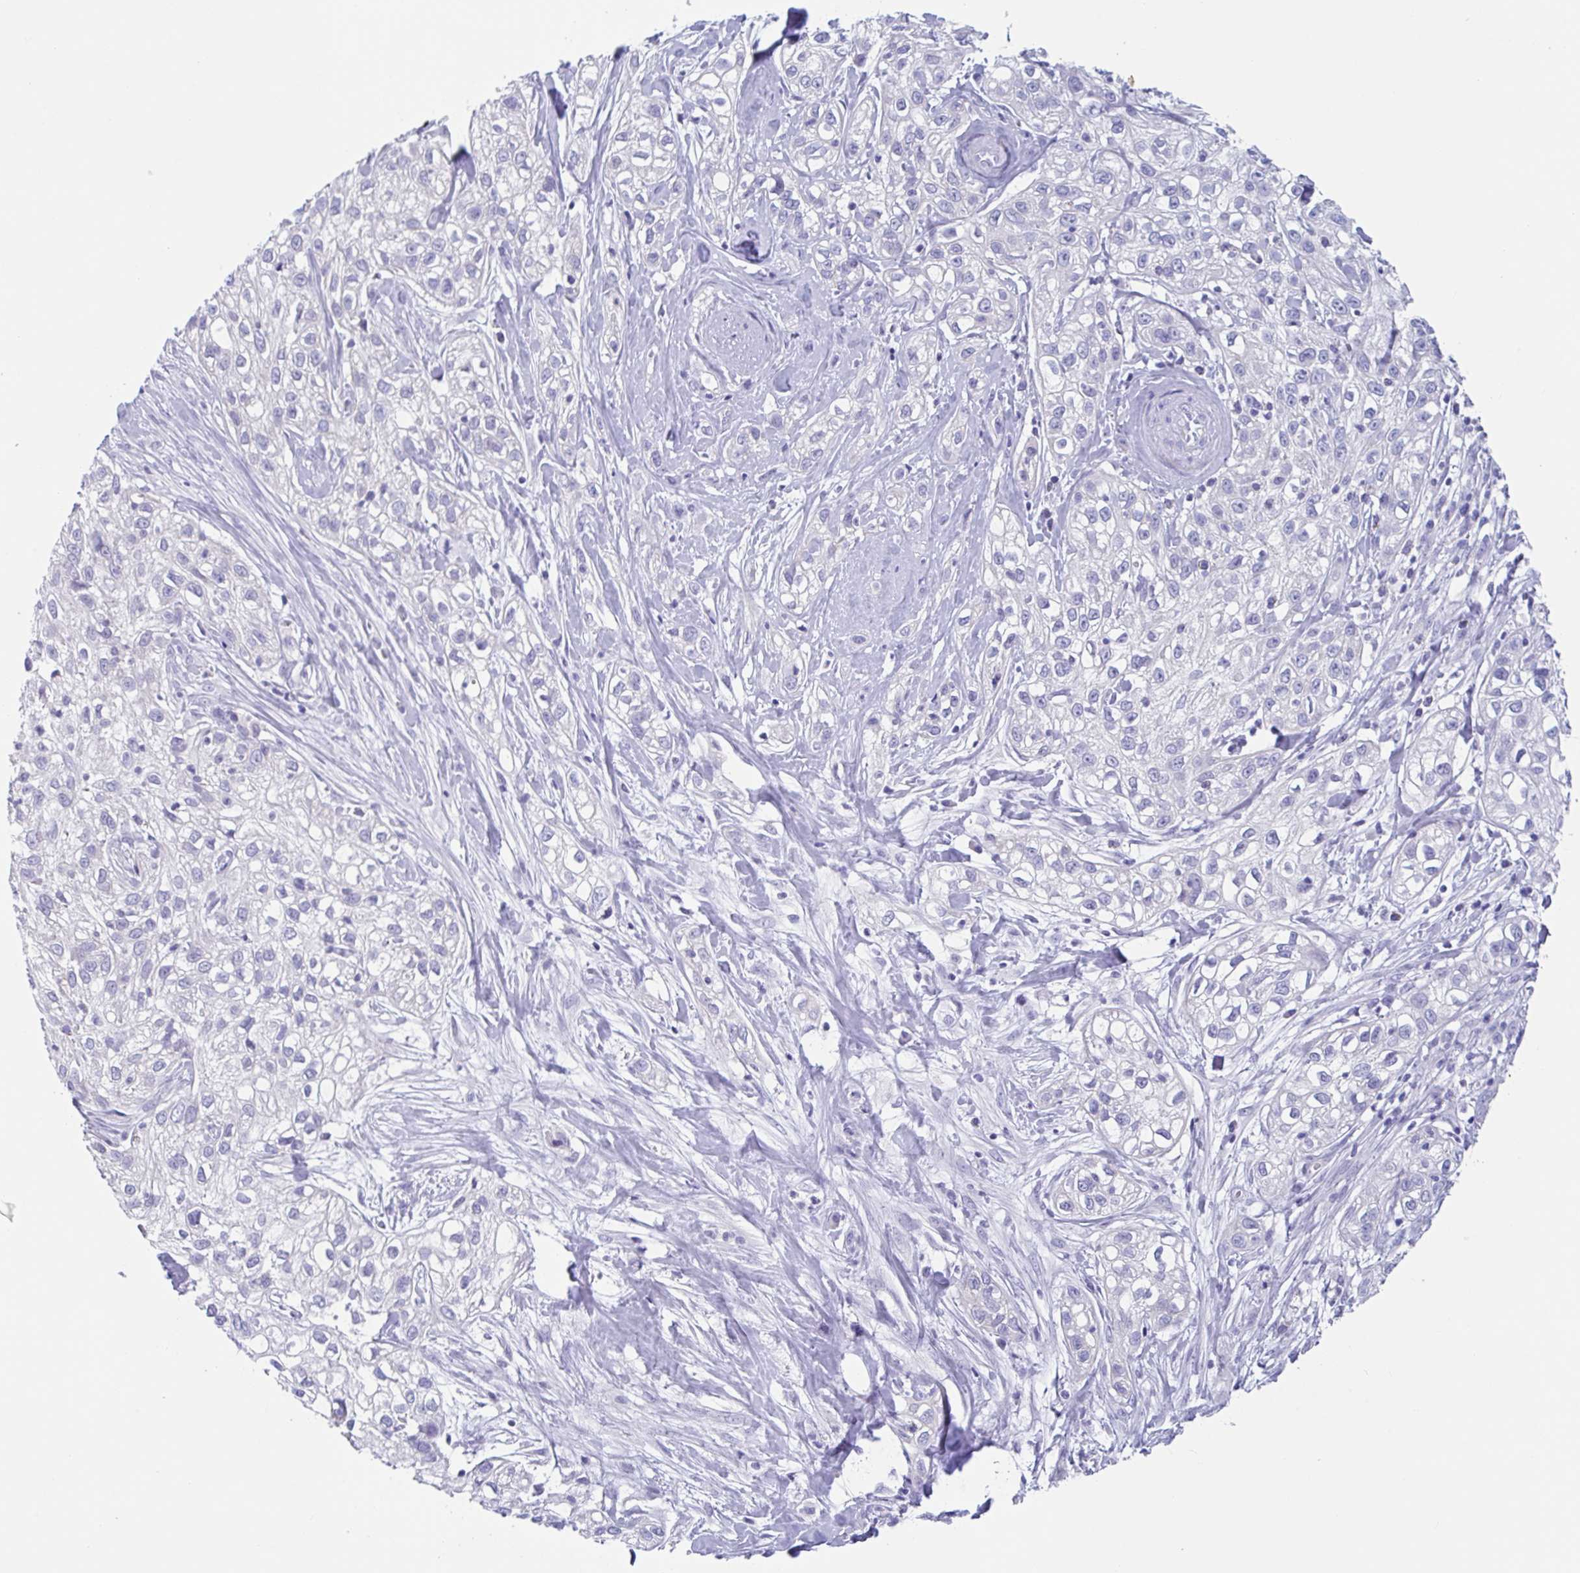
{"staining": {"intensity": "negative", "quantity": "none", "location": "none"}, "tissue": "skin cancer", "cell_type": "Tumor cells", "image_type": "cancer", "snomed": [{"axis": "morphology", "description": "Squamous cell carcinoma, NOS"}, {"axis": "topography", "description": "Skin"}], "caption": "Immunohistochemistry (IHC) photomicrograph of neoplastic tissue: human skin cancer (squamous cell carcinoma) stained with DAB reveals no significant protein staining in tumor cells.", "gene": "OR6N2", "patient": {"sex": "male", "age": 82}}